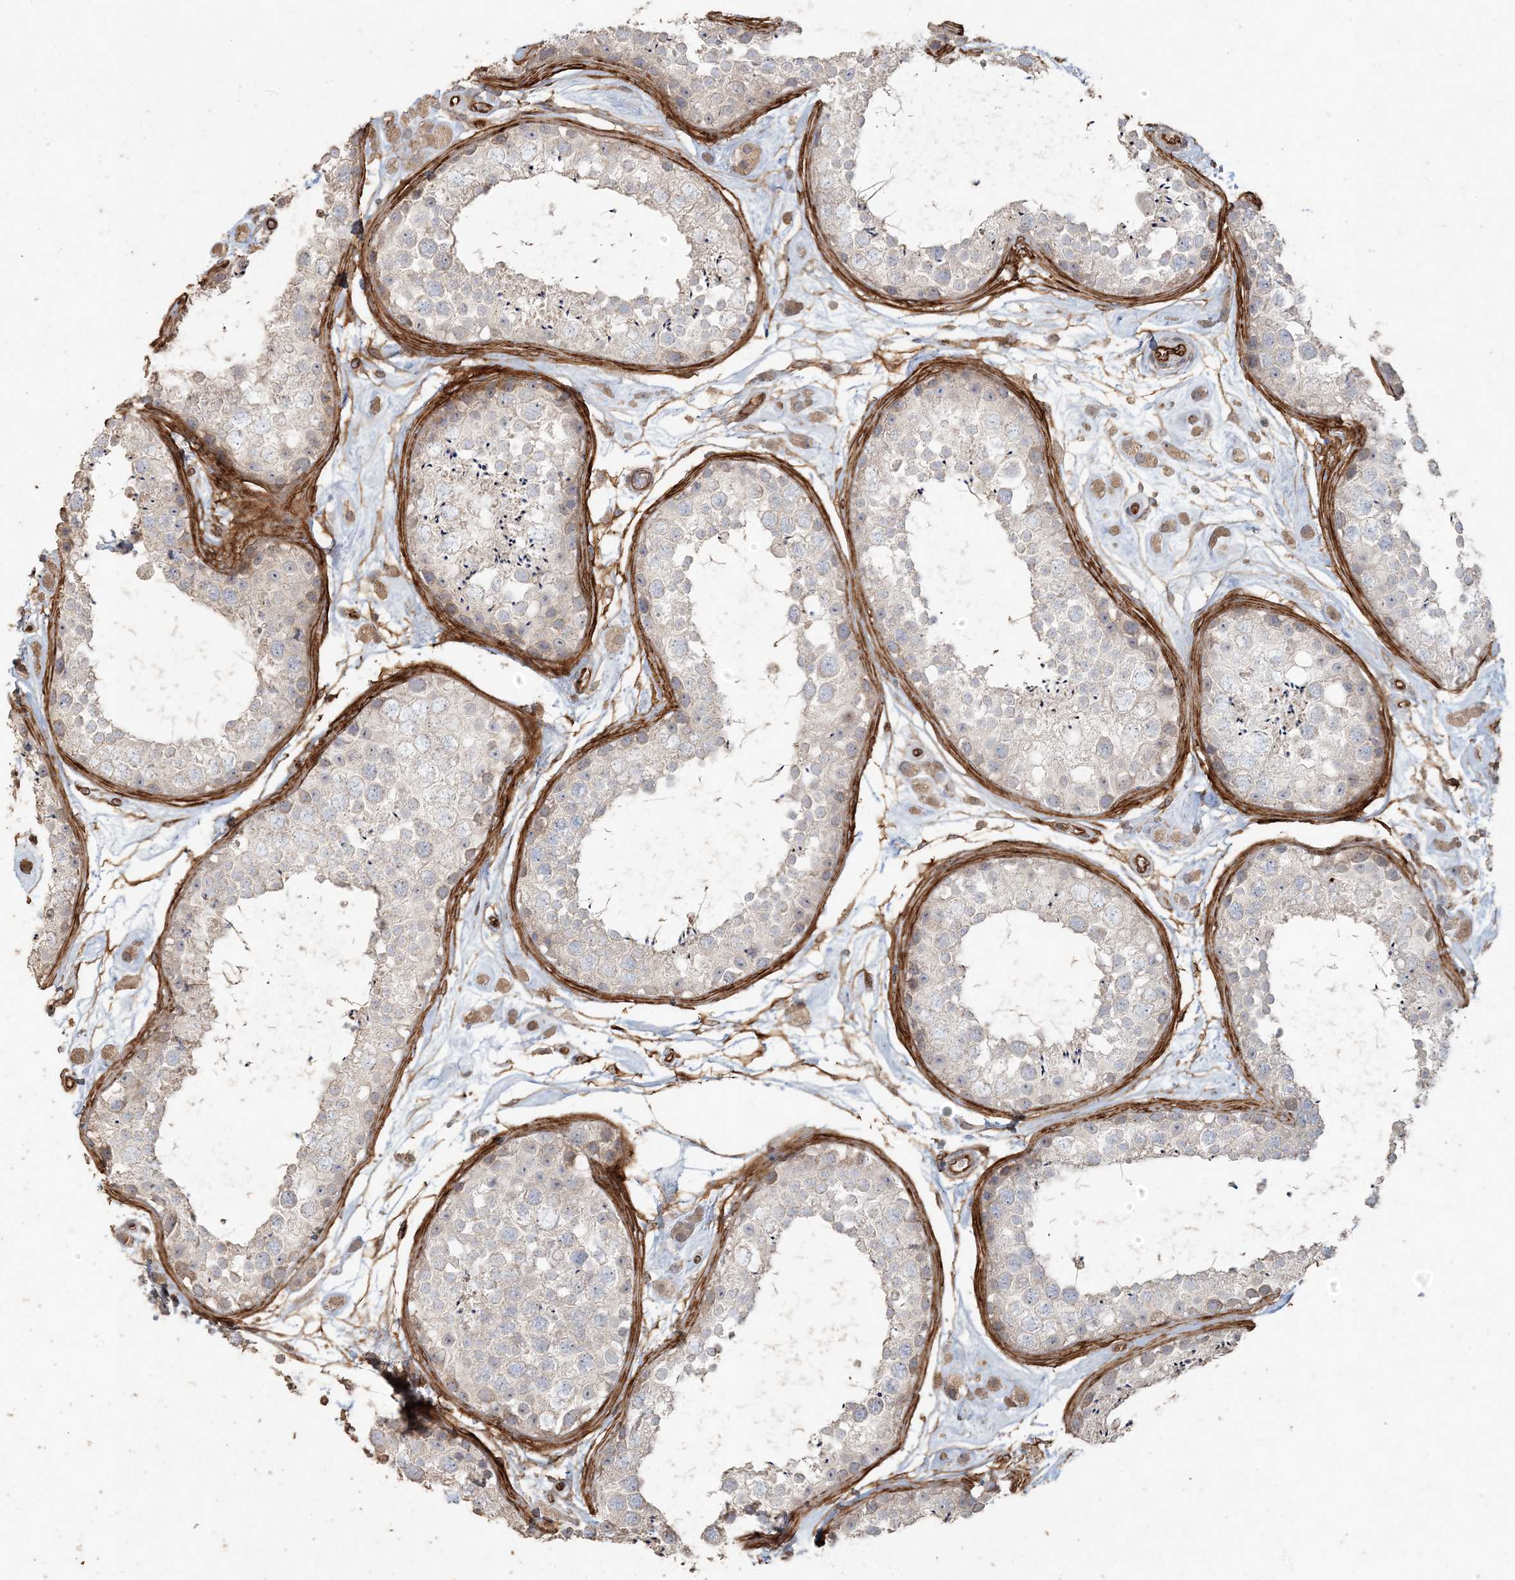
{"staining": {"intensity": "weak", "quantity": "<25%", "location": "cytoplasmic/membranous"}, "tissue": "testis", "cell_type": "Cells in seminiferous ducts", "image_type": "normal", "snomed": [{"axis": "morphology", "description": "Normal tissue, NOS"}, {"axis": "topography", "description": "Testis"}], "caption": "High power microscopy histopathology image of an IHC photomicrograph of benign testis, revealing no significant staining in cells in seminiferous ducts.", "gene": "RNF145", "patient": {"sex": "male", "age": 25}}